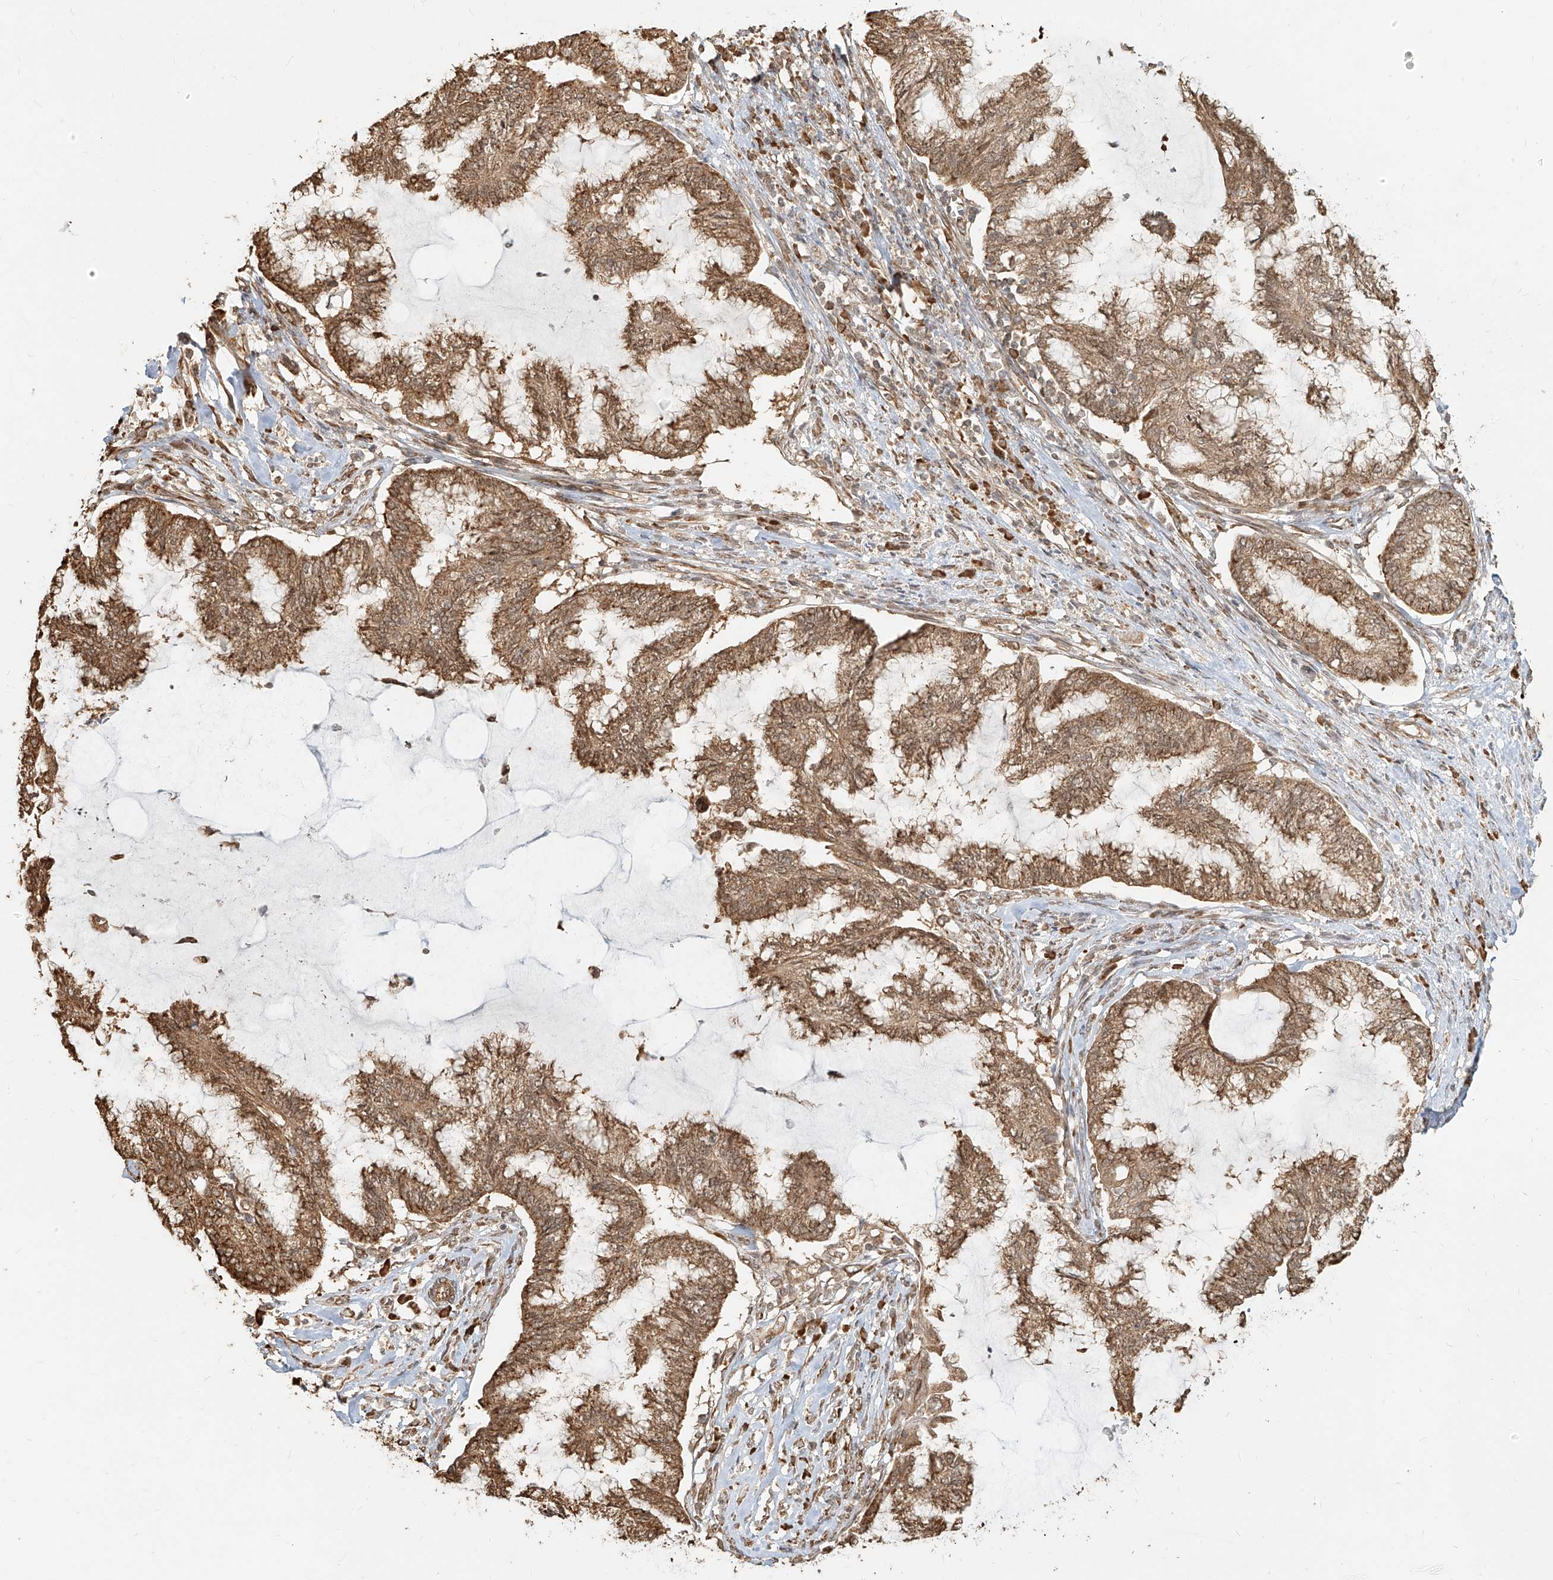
{"staining": {"intensity": "moderate", "quantity": ">75%", "location": "cytoplasmic/membranous"}, "tissue": "endometrial cancer", "cell_type": "Tumor cells", "image_type": "cancer", "snomed": [{"axis": "morphology", "description": "Adenocarcinoma, NOS"}, {"axis": "topography", "description": "Endometrium"}], "caption": "The image reveals a brown stain indicating the presence of a protein in the cytoplasmic/membranous of tumor cells in endometrial adenocarcinoma.", "gene": "UBE2K", "patient": {"sex": "female", "age": 86}}